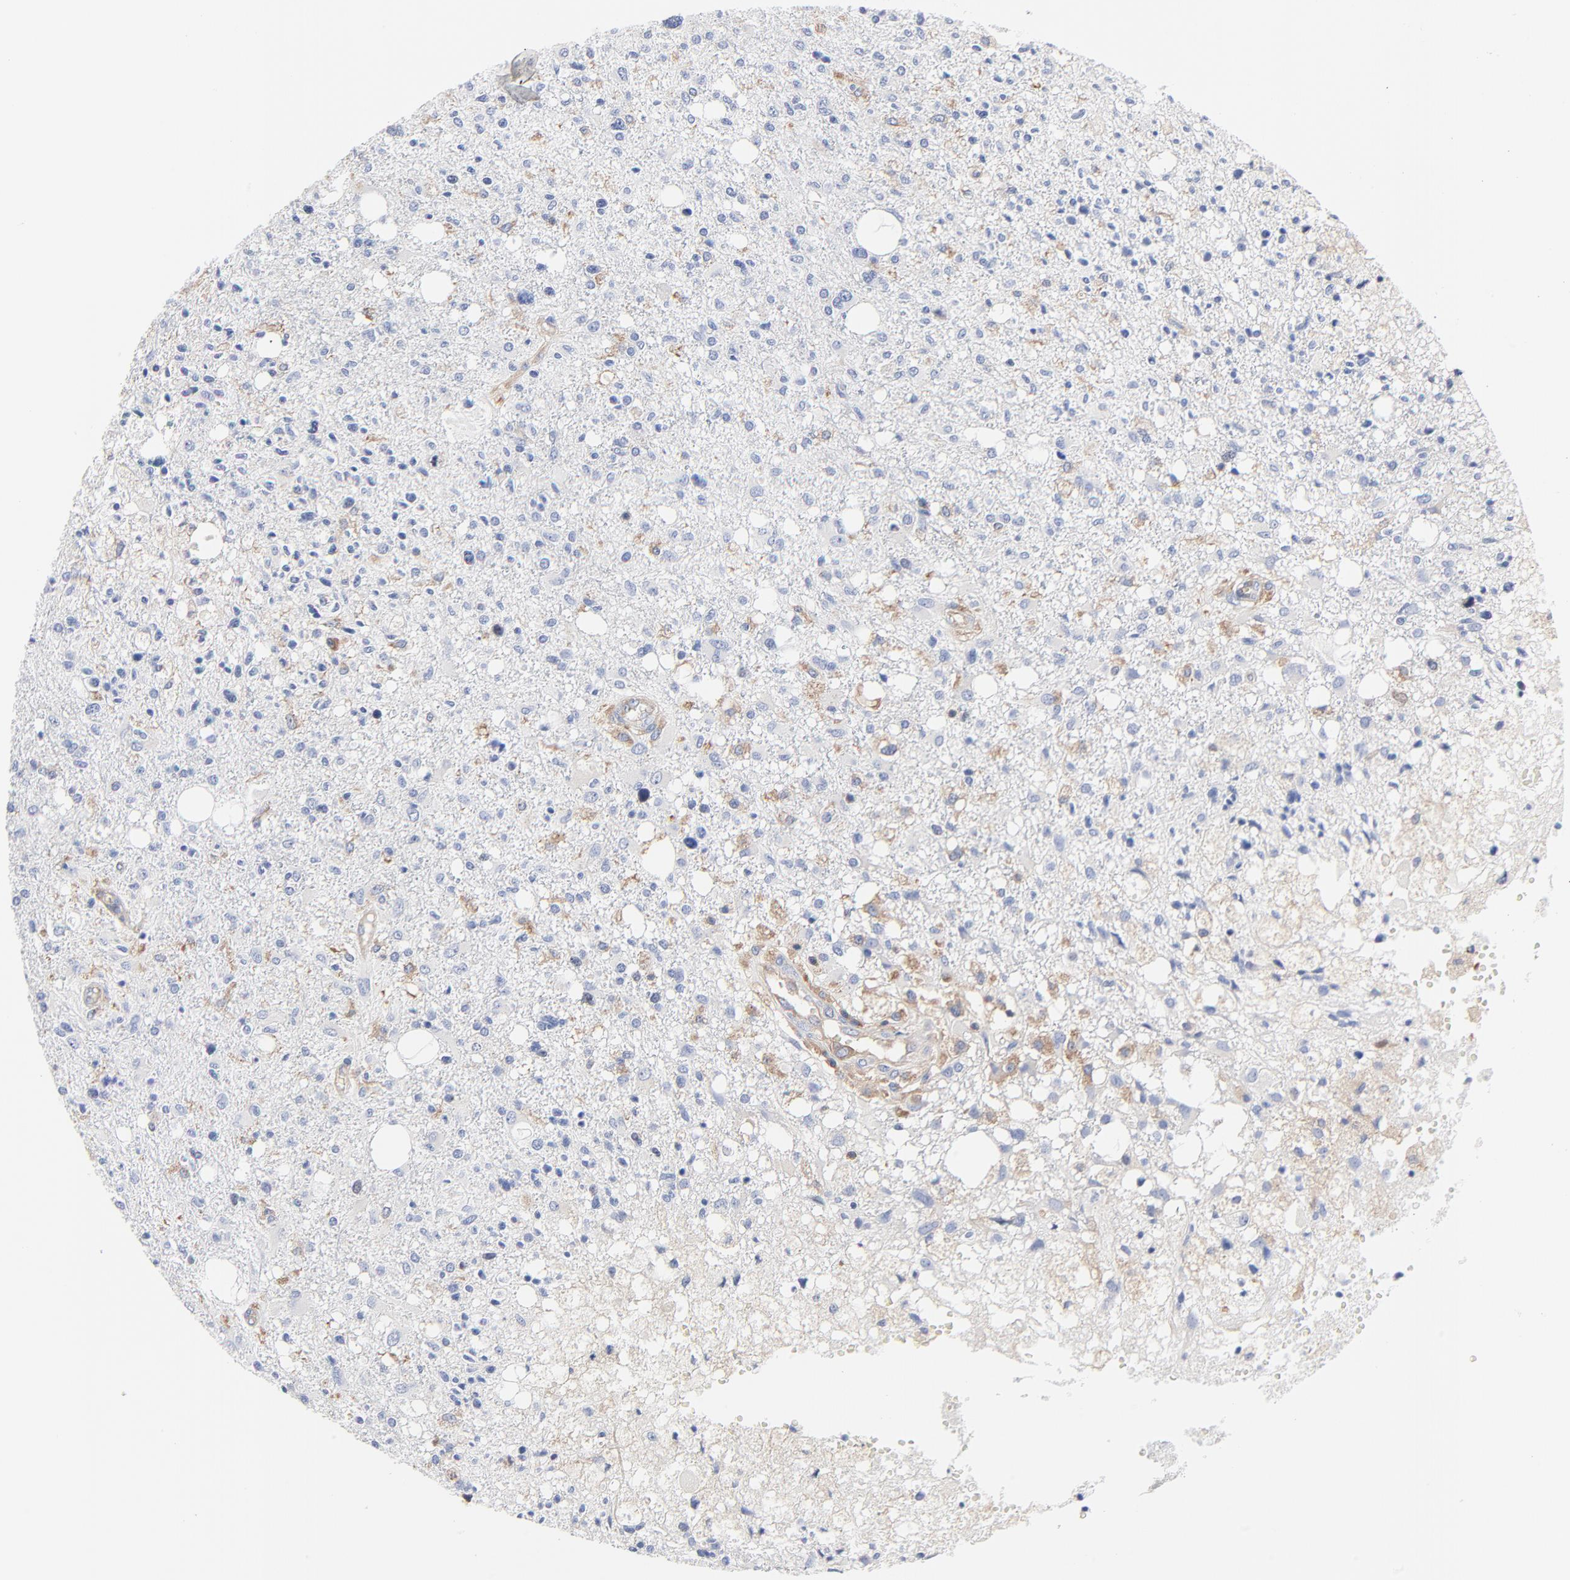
{"staining": {"intensity": "negative", "quantity": "none", "location": "none"}, "tissue": "glioma", "cell_type": "Tumor cells", "image_type": "cancer", "snomed": [{"axis": "morphology", "description": "Glioma, malignant, High grade"}, {"axis": "topography", "description": "Cerebral cortex"}], "caption": "The histopathology image shows no staining of tumor cells in high-grade glioma (malignant). (DAB immunohistochemistry, high magnification).", "gene": "CD2AP", "patient": {"sex": "male", "age": 76}}